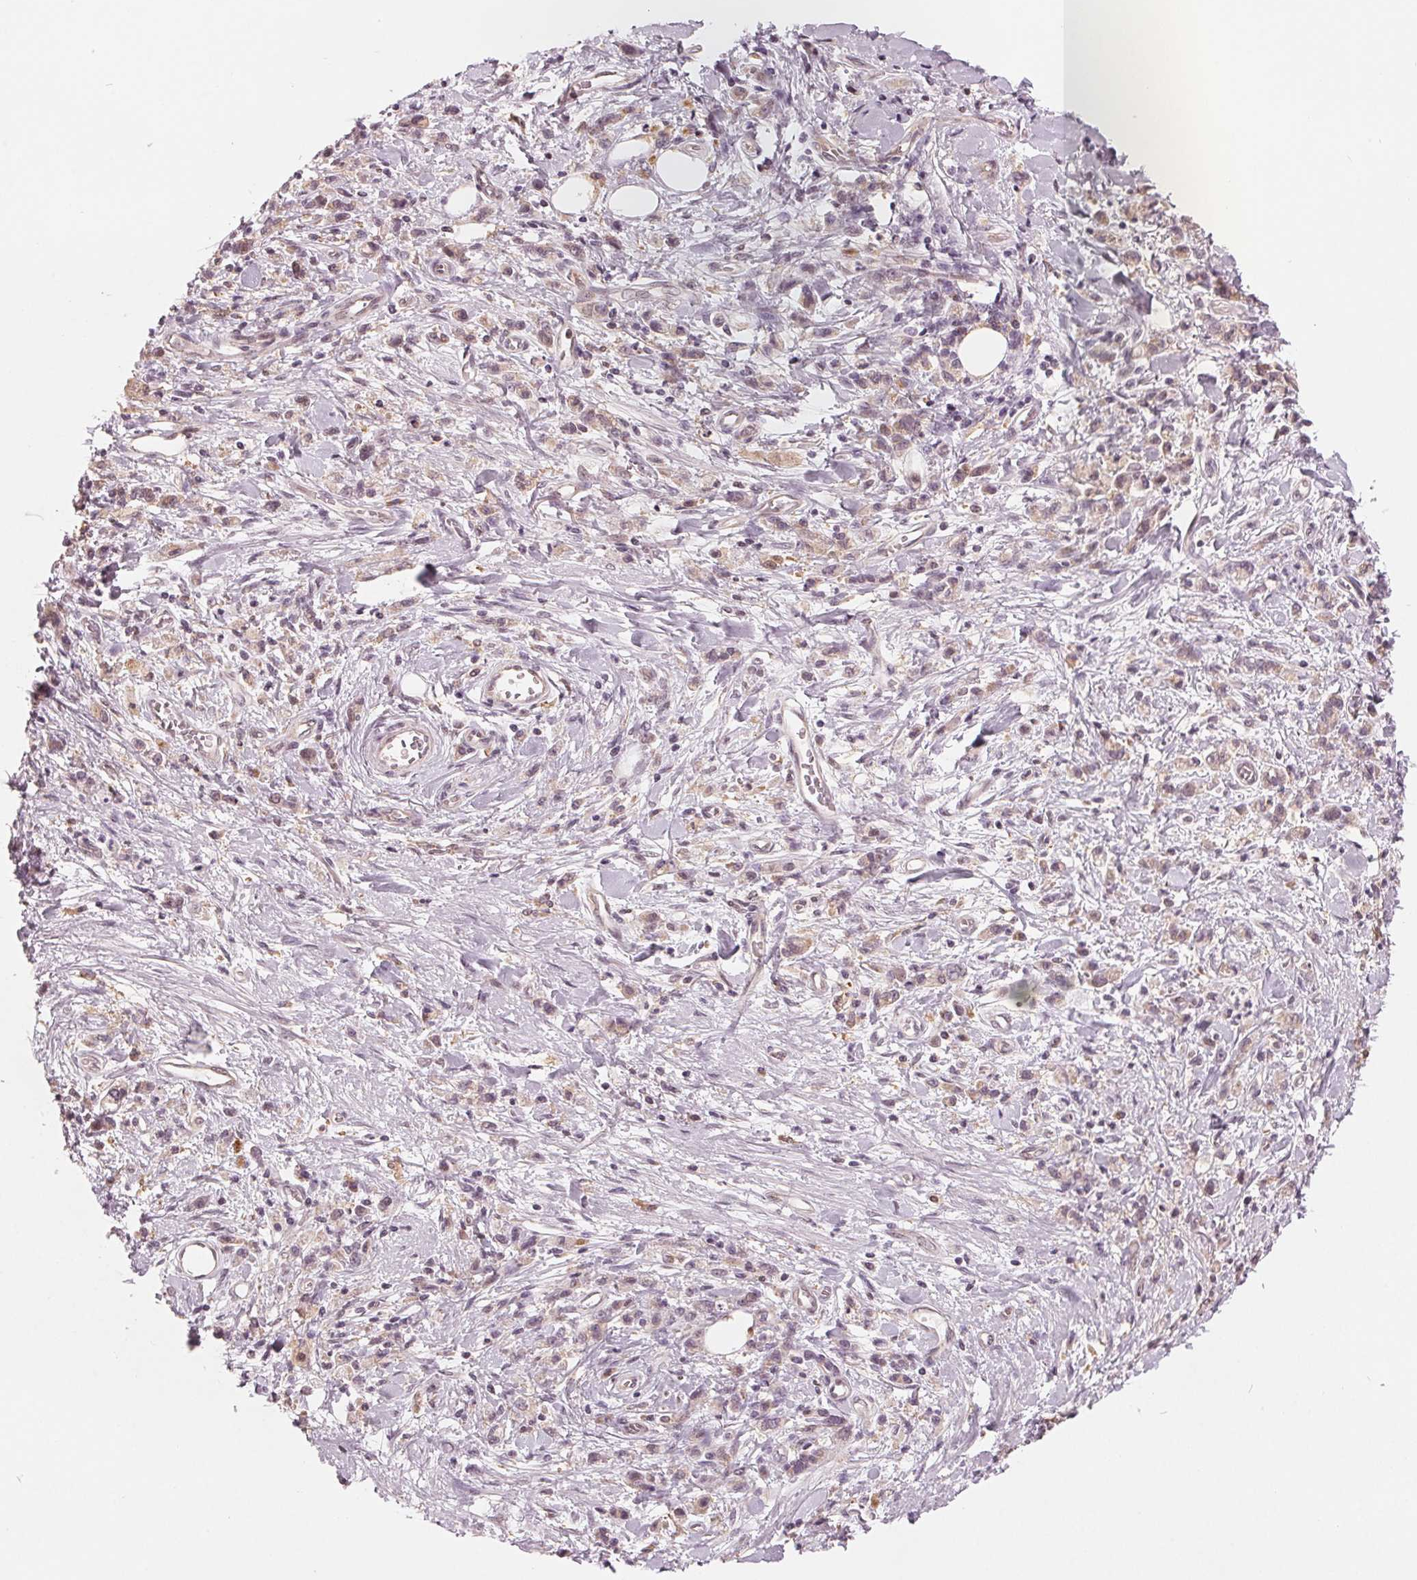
{"staining": {"intensity": "weak", "quantity": "<25%", "location": "cytoplasmic/membranous"}, "tissue": "stomach cancer", "cell_type": "Tumor cells", "image_type": "cancer", "snomed": [{"axis": "morphology", "description": "Adenocarcinoma, NOS"}, {"axis": "topography", "description": "Stomach"}], "caption": "Protein analysis of stomach cancer reveals no significant expression in tumor cells.", "gene": "IL9R", "patient": {"sex": "male", "age": 77}}